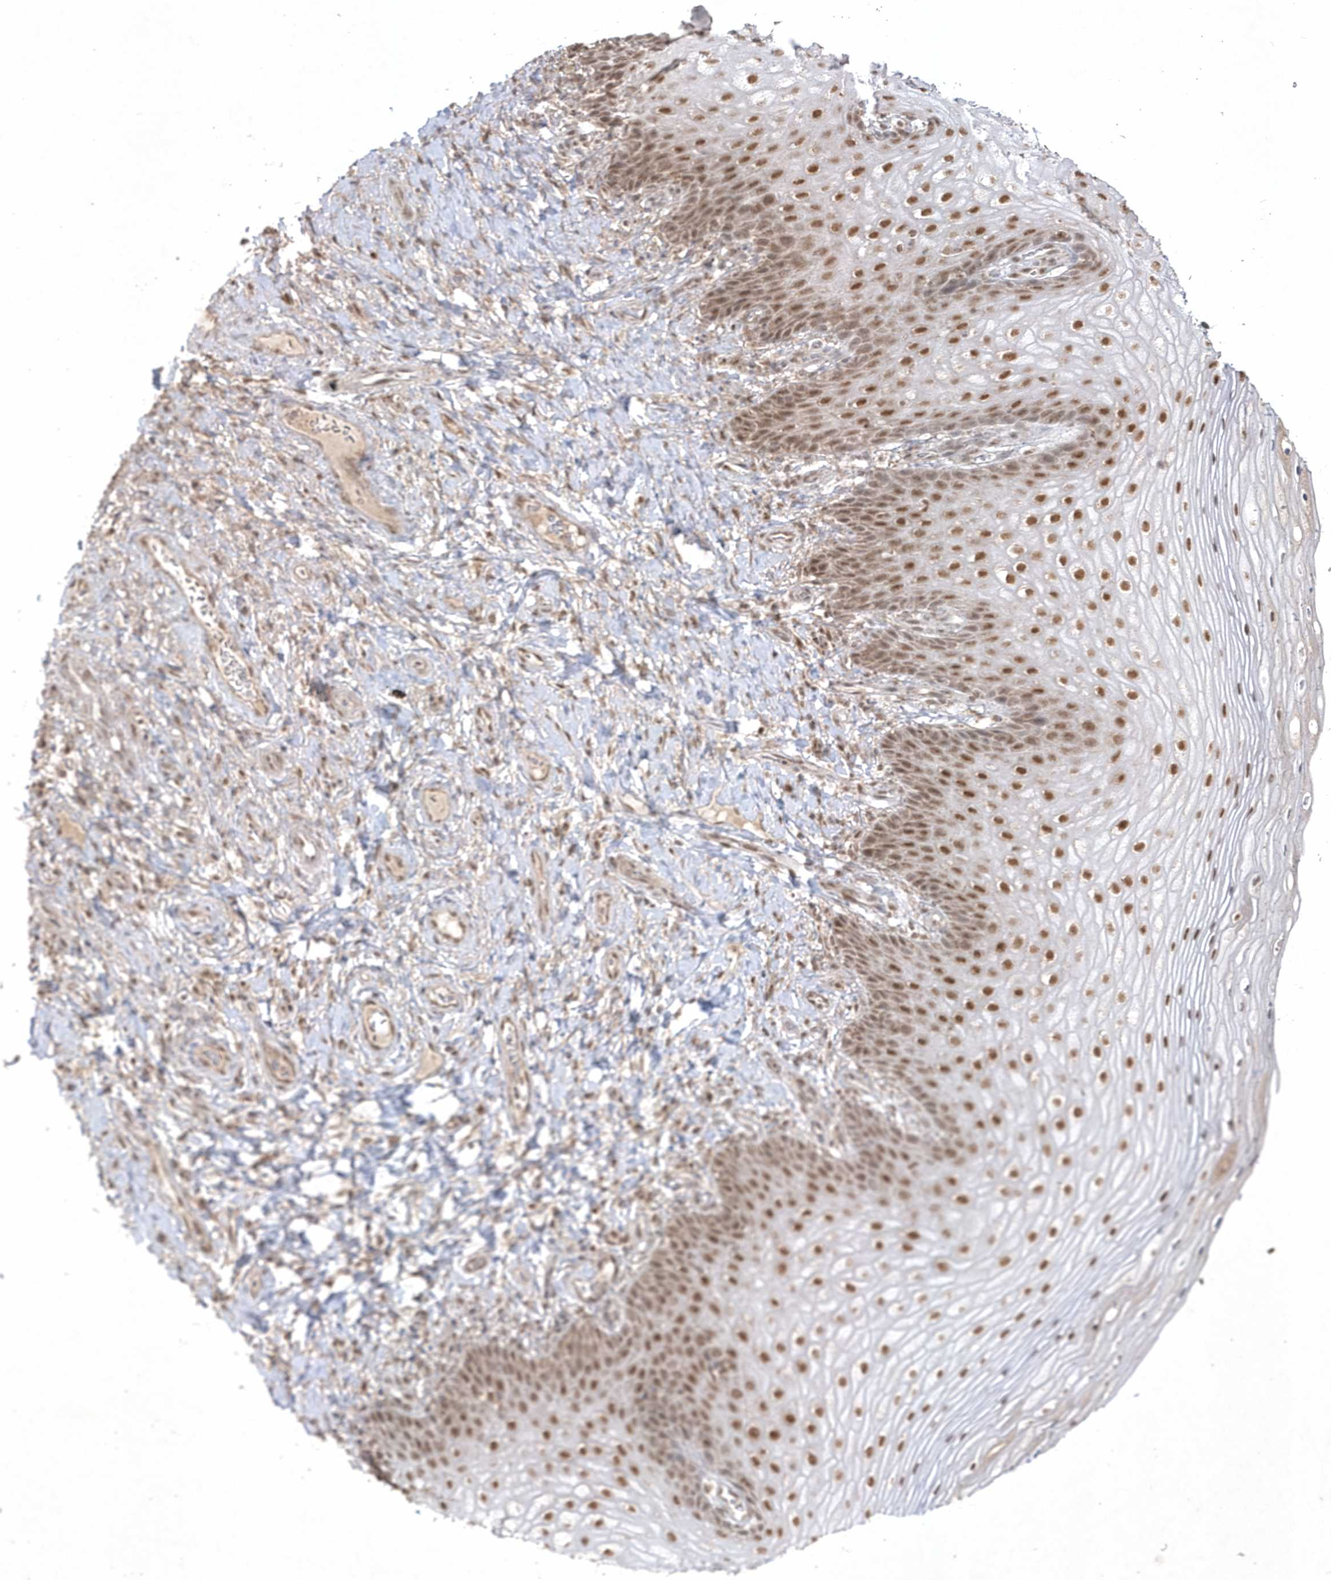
{"staining": {"intensity": "moderate", "quantity": ">75%", "location": "nuclear"}, "tissue": "vagina", "cell_type": "Squamous epithelial cells", "image_type": "normal", "snomed": [{"axis": "morphology", "description": "Normal tissue, NOS"}, {"axis": "topography", "description": "Vagina"}], "caption": "Squamous epithelial cells display medium levels of moderate nuclear expression in about >75% of cells in benign human vagina.", "gene": "CPSF3", "patient": {"sex": "female", "age": 60}}